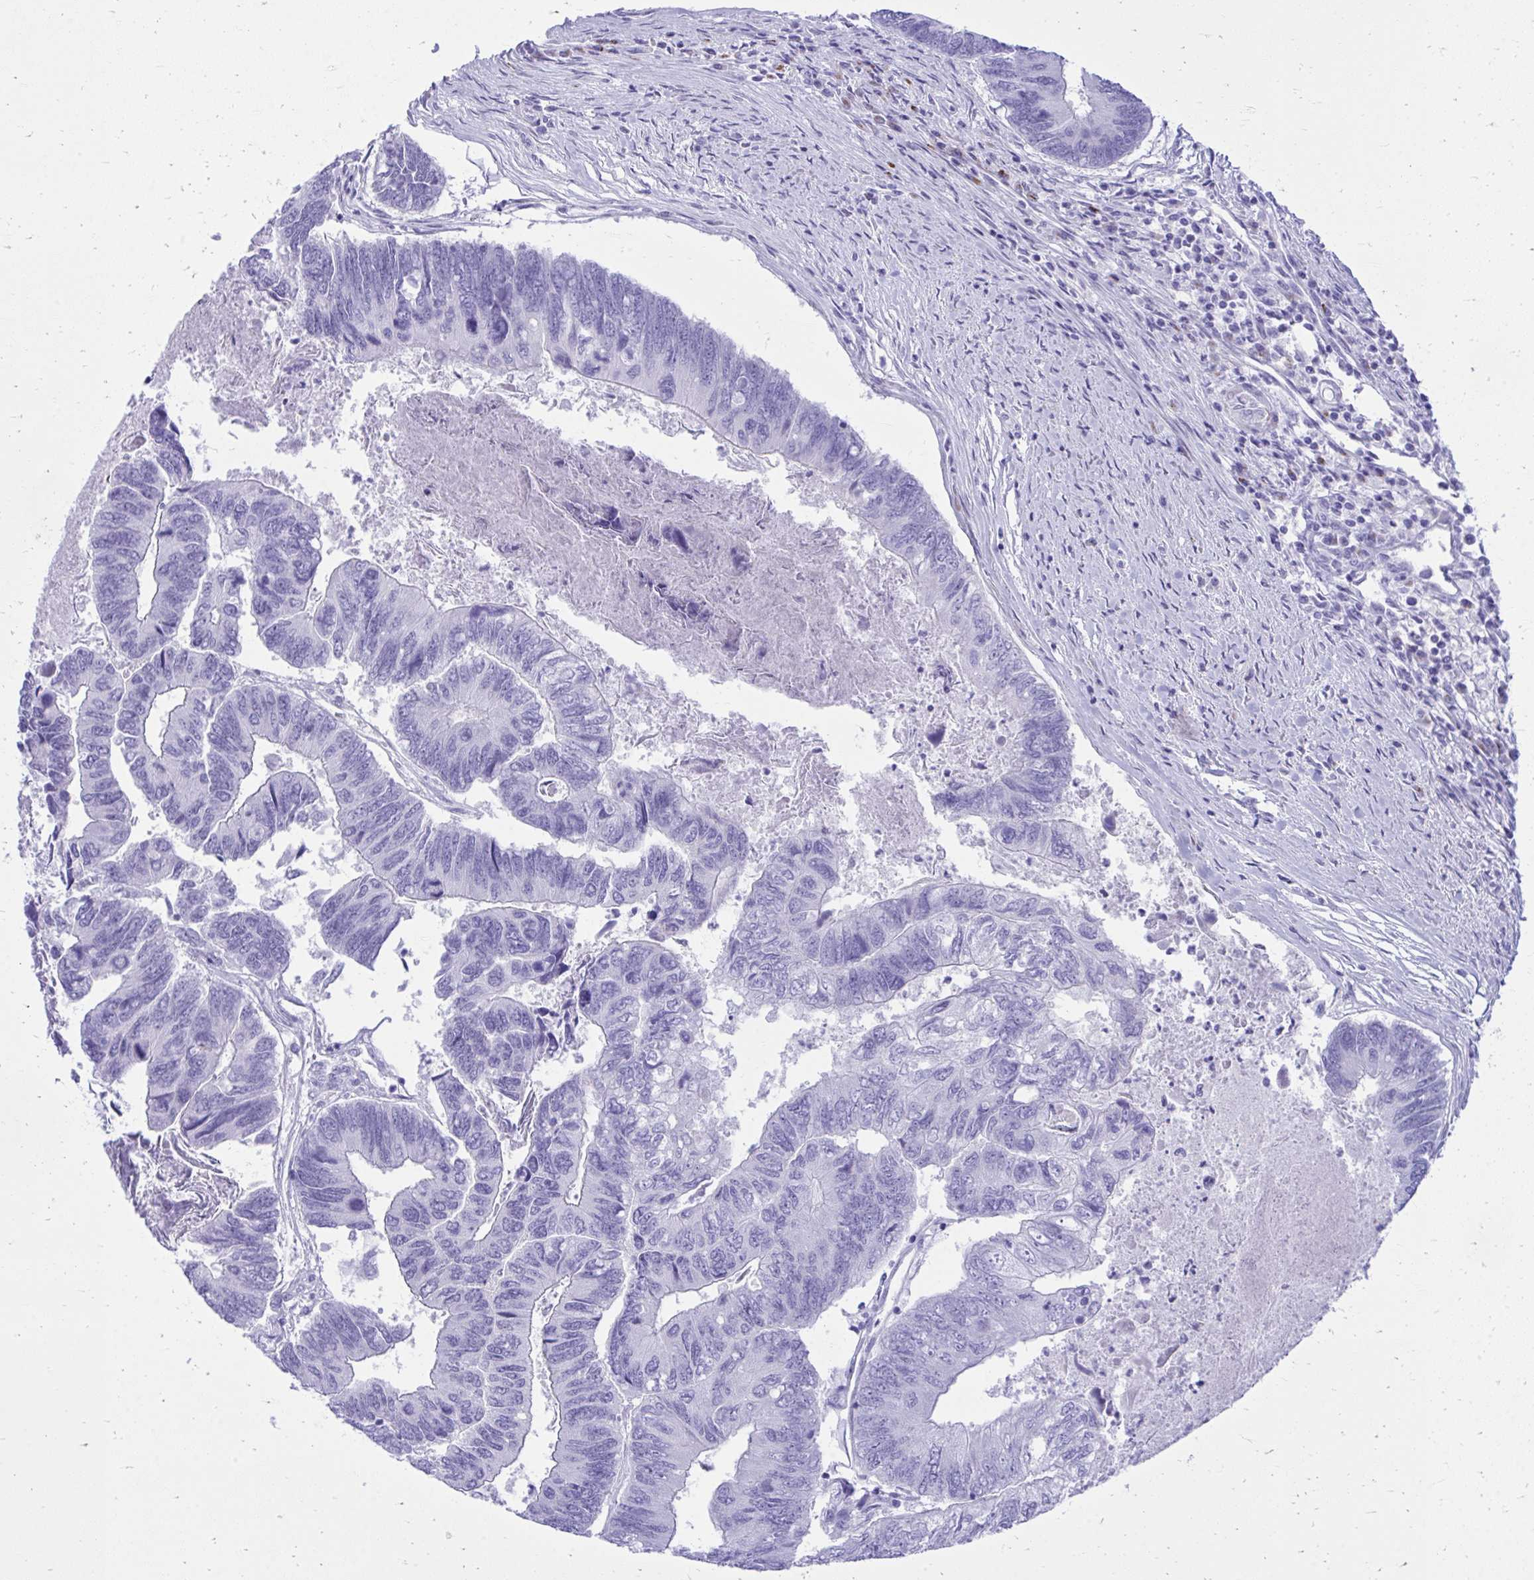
{"staining": {"intensity": "negative", "quantity": "none", "location": "none"}, "tissue": "colorectal cancer", "cell_type": "Tumor cells", "image_type": "cancer", "snomed": [{"axis": "morphology", "description": "Adenocarcinoma, NOS"}, {"axis": "topography", "description": "Colon"}], "caption": "IHC of human colorectal cancer (adenocarcinoma) exhibits no staining in tumor cells.", "gene": "ANKDD1B", "patient": {"sex": "female", "age": 67}}